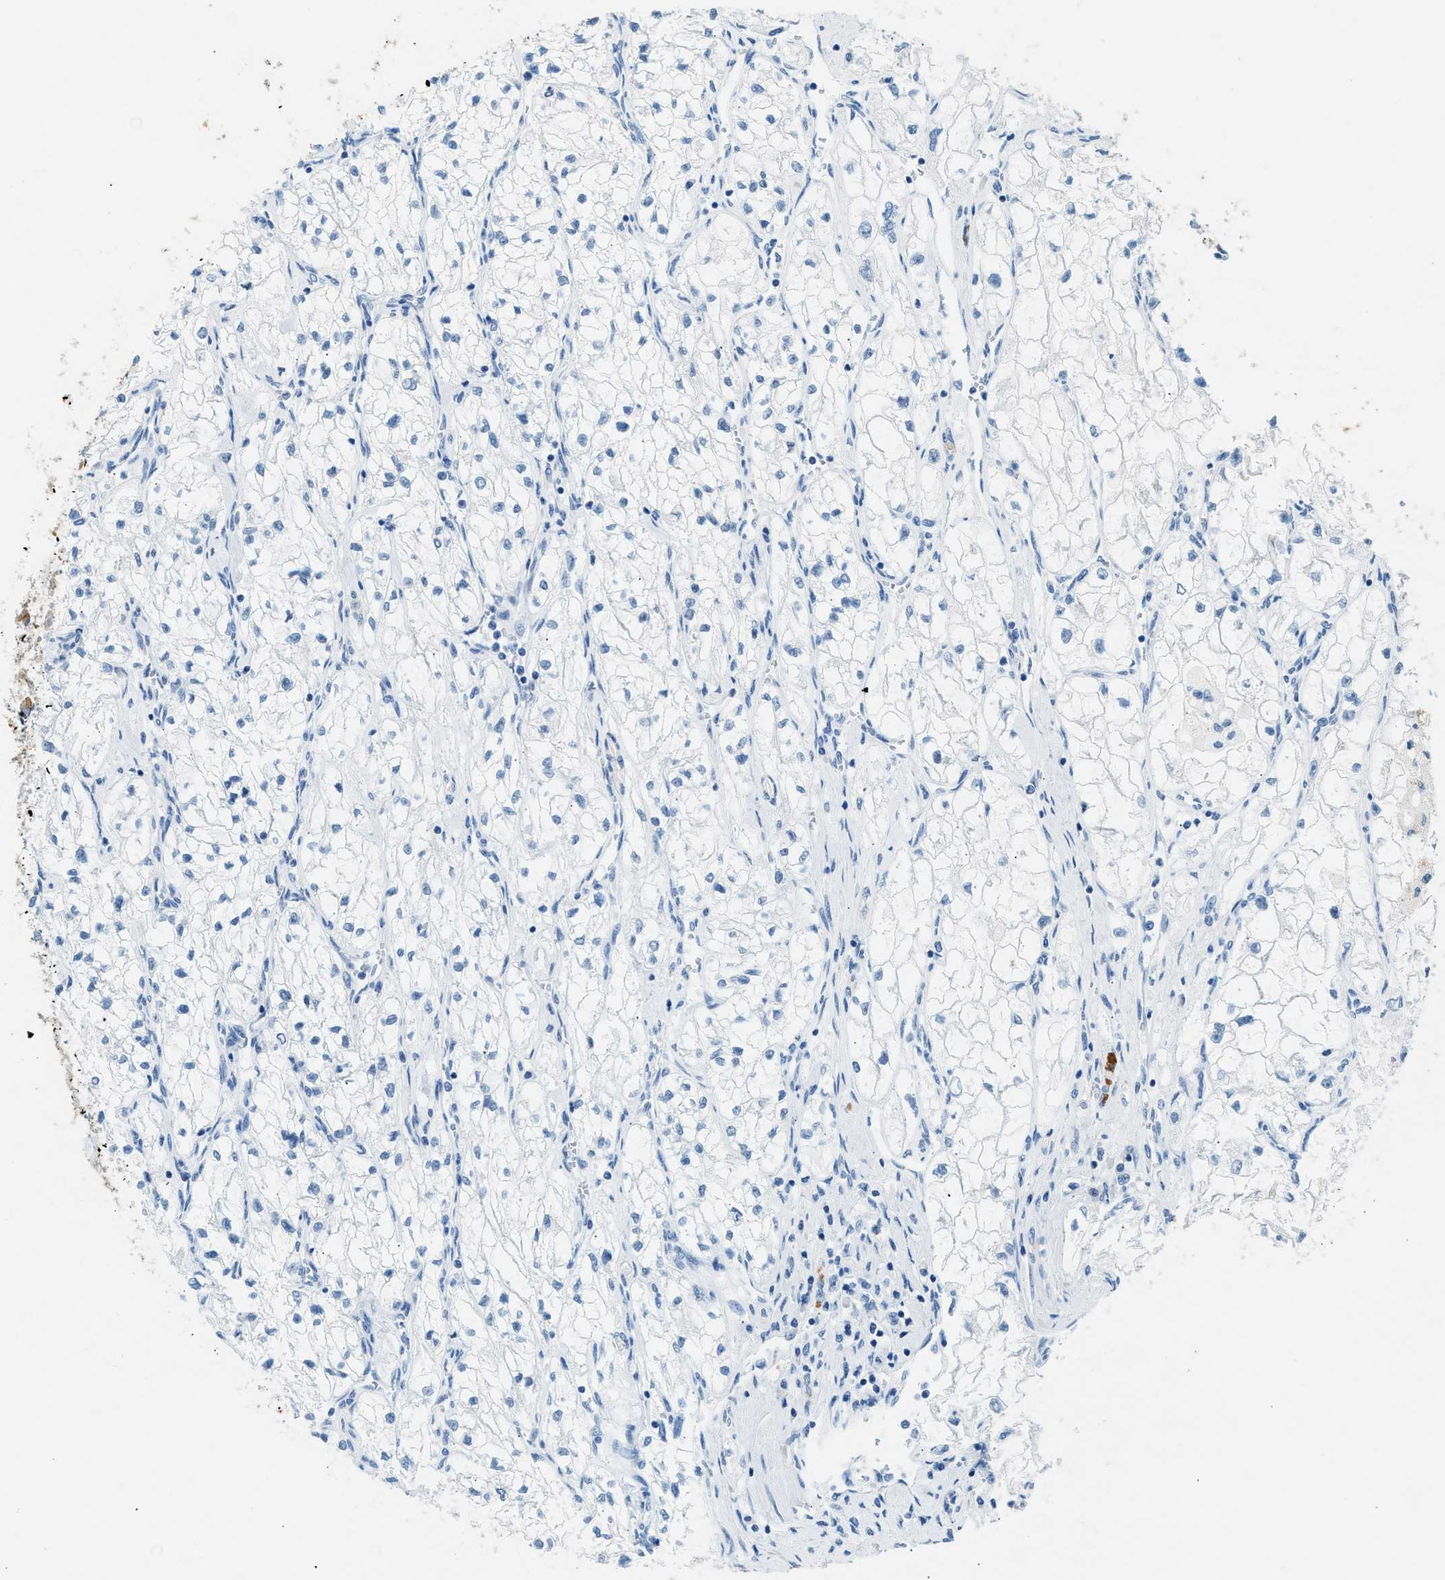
{"staining": {"intensity": "negative", "quantity": "none", "location": "none"}, "tissue": "renal cancer", "cell_type": "Tumor cells", "image_type": "cancer", "snomed": [{"axis": "morphology", "description": "Adenocarcinoma, NOS"}, {"axis": "topography", "description": "Kidney"}], "caption": "Tumor cells show no significant protein staining in renal cancer (adenocarcinoma).", "gene": "CFAP20", "patient": {"sex": "female", "age": 70}}